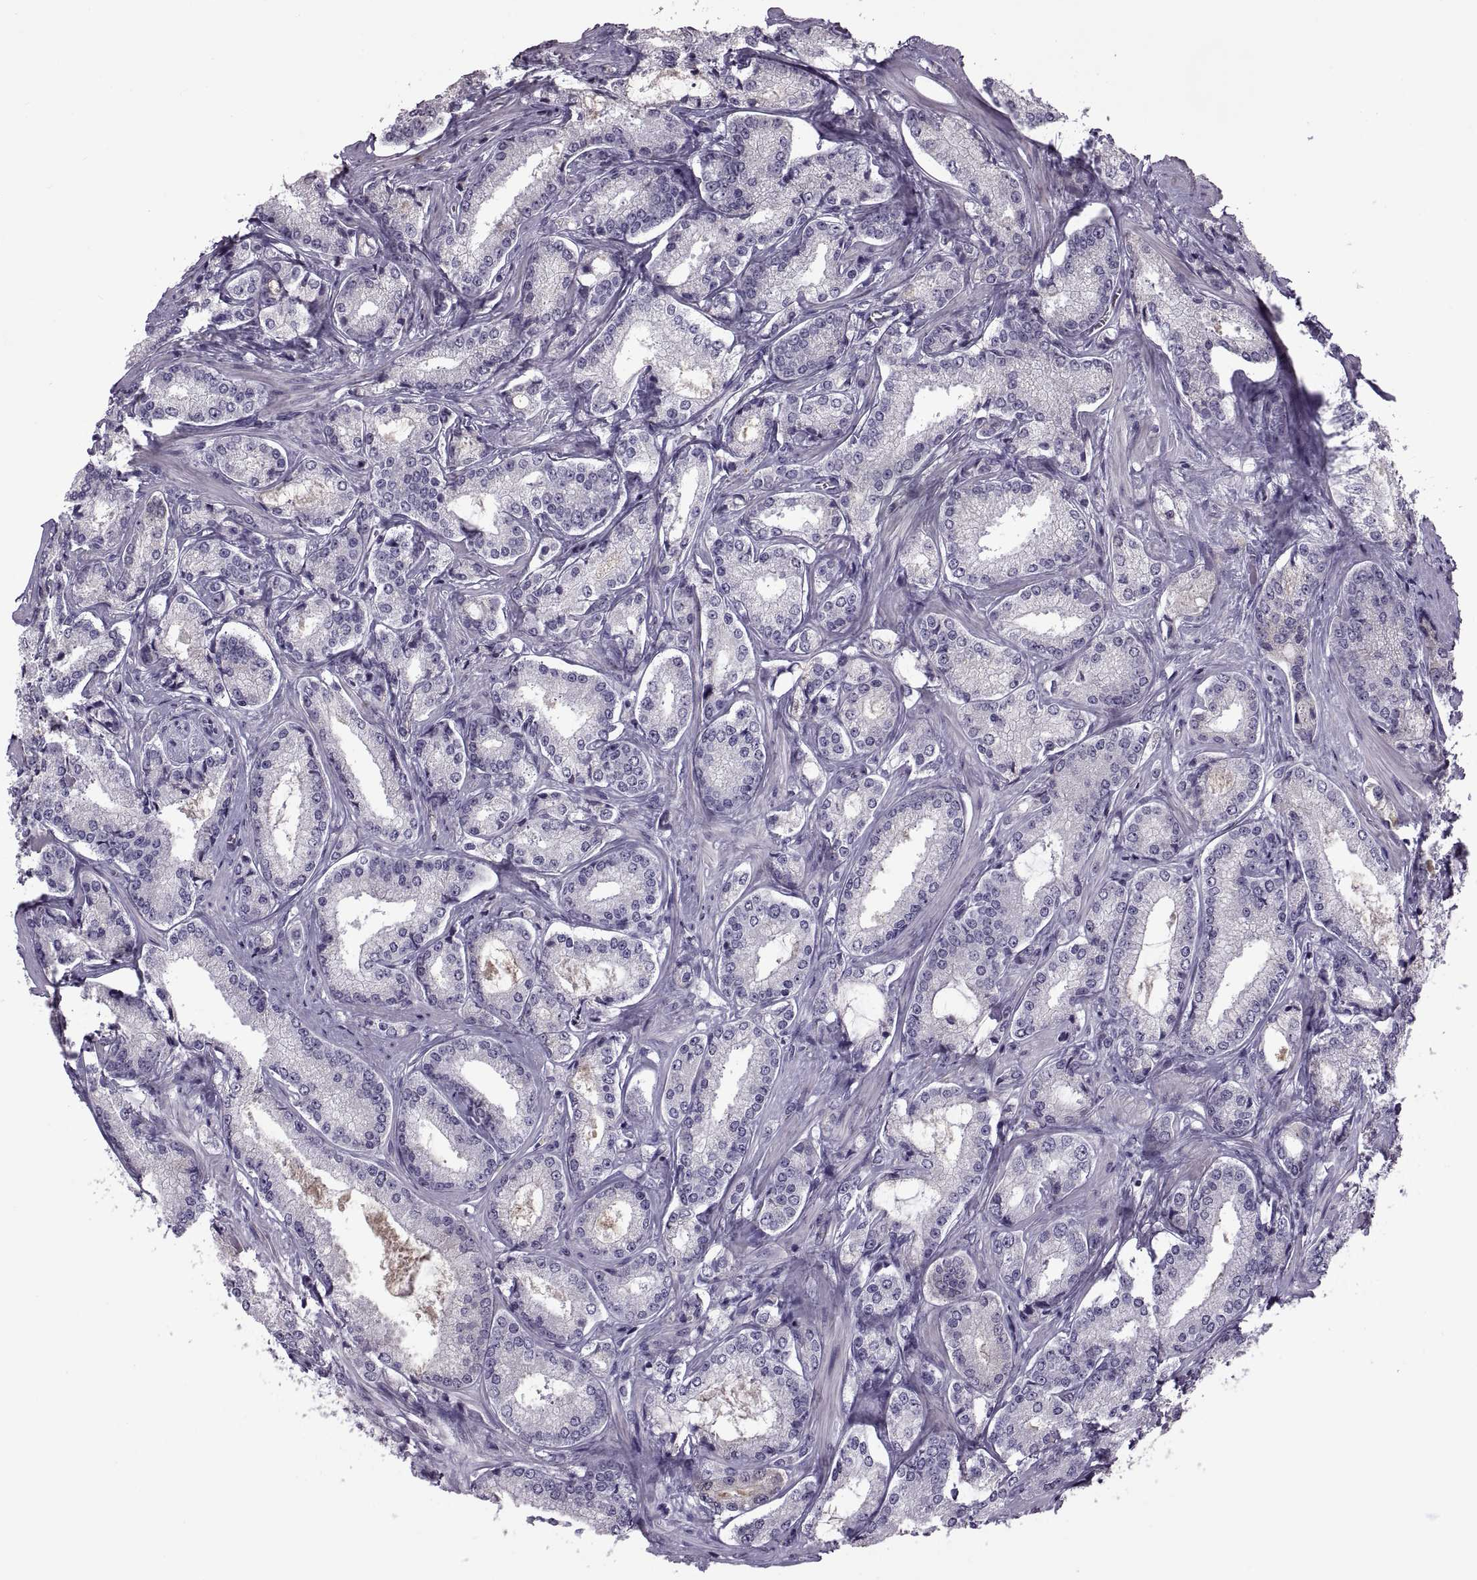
{"staining": {"intensity": "negative", "quantity": "none", "location": "none"}, "tissue": "prostate cancer", "cell_type": "Tumor cells", "image_type": "cancer", "snomed": [{"axis": "morphology", "description": "Adenocarcinoma, Low grade"}, {"axis": "topography", "description": "Prostate"}], "caption": "A photomicrograph of human prostate cancer is negative for staining in tumor cells. The staining is performed using DAB (3,3'-diaminobenzidine) brown chromogen with nuclei counter-stained in using hematoxylin.", "gene": "RSPH6A", "patient": {"sex": "male", "age": 56}}